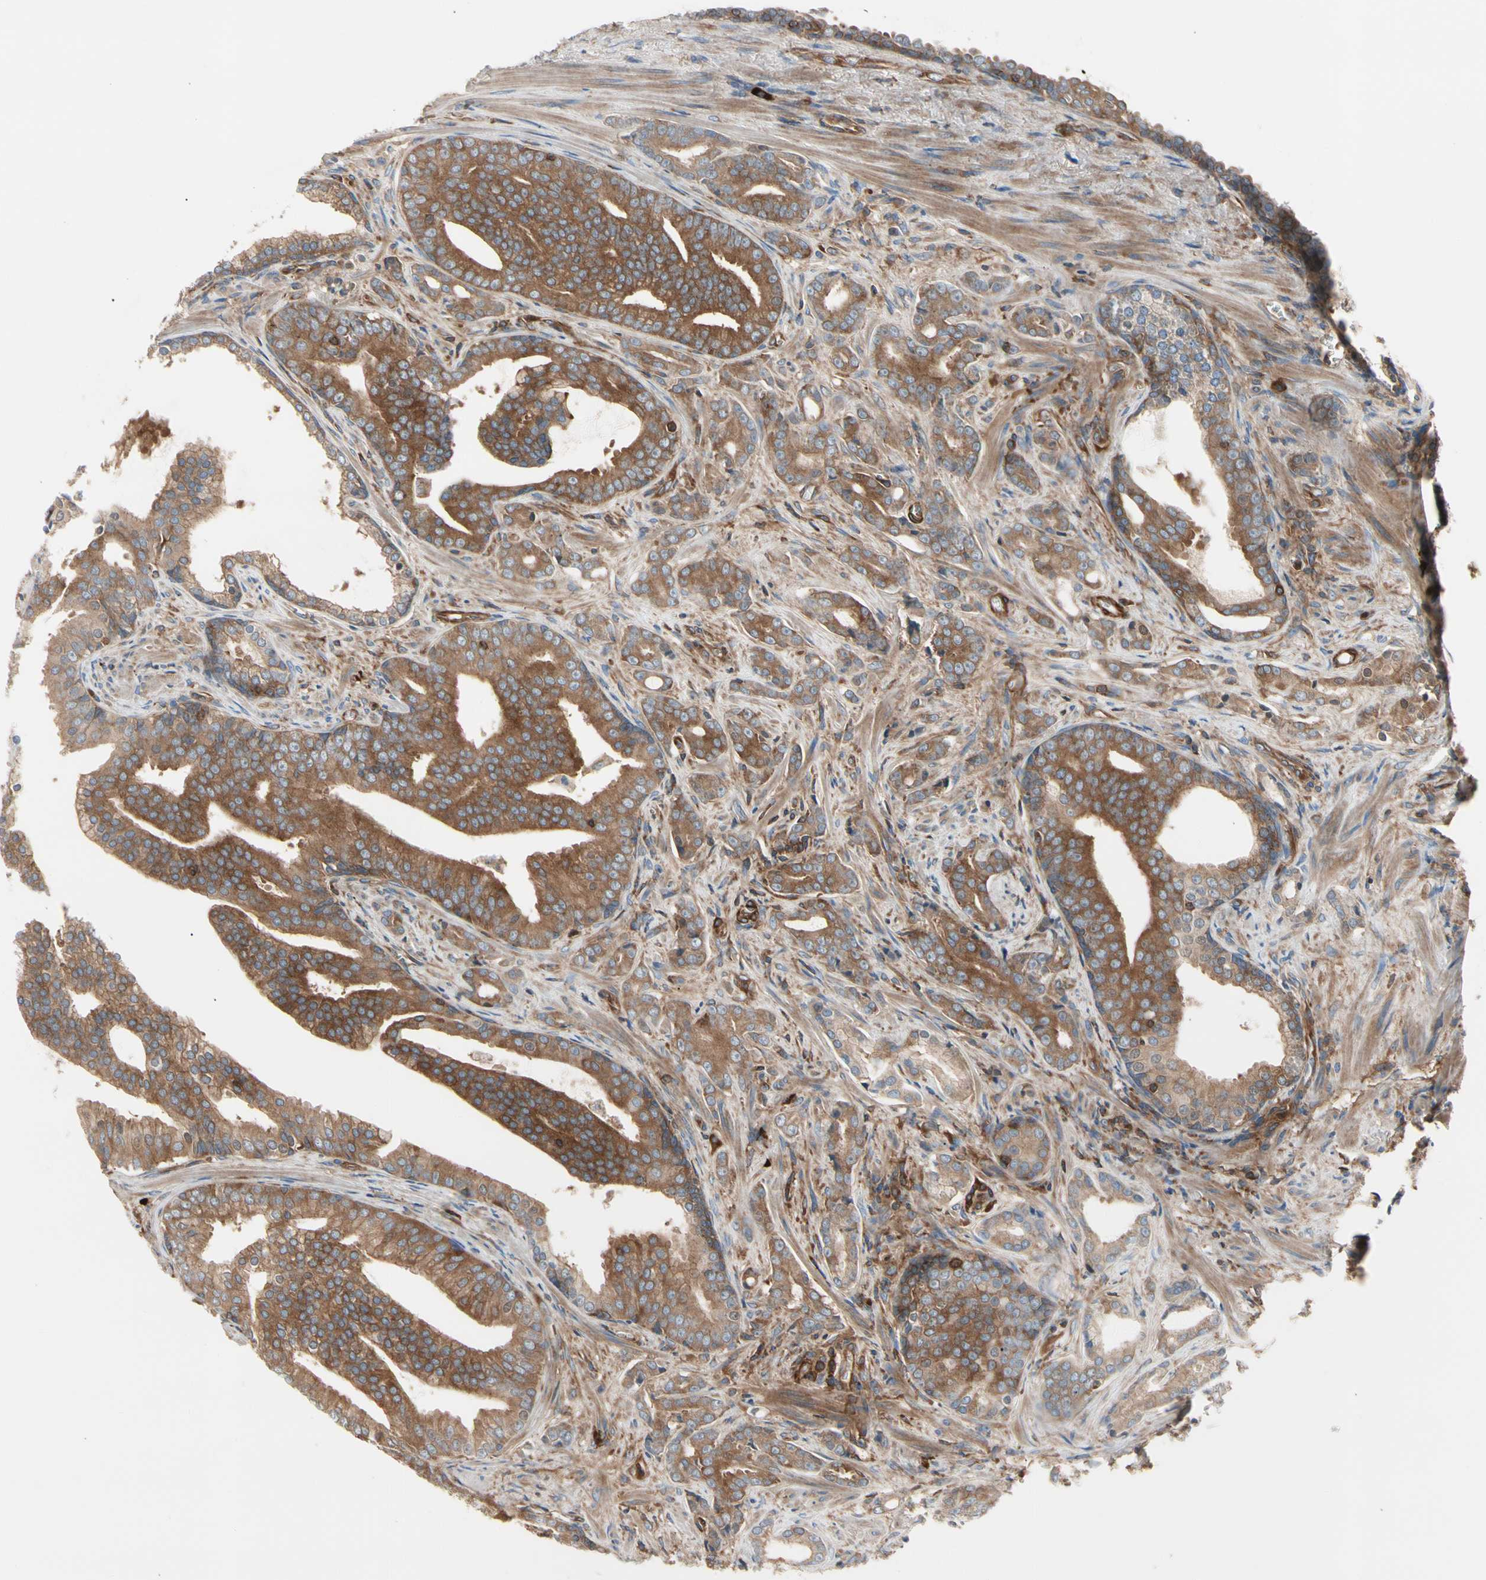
{"staining": {"intensity": "moderate", "quantity": ">75%", "location": "cytoplasmic/membranous"}, "tissue": "prostate cancer", "cell_type": "Tumor cells", "image_type": "cancer", "snomed": [{"axis": "morphology", "description": "Adenocarcinoma, Low grade"}, {"axis": "topography", "description": "Prostate"}], "caption": "Protein expression analysis of prostate cancer exhibits moderate cytoplasmic/membranous expression in about >75% of tumor cells.", "gene": "ROCK1", "patient": {"sex": "male", "age": 58}}